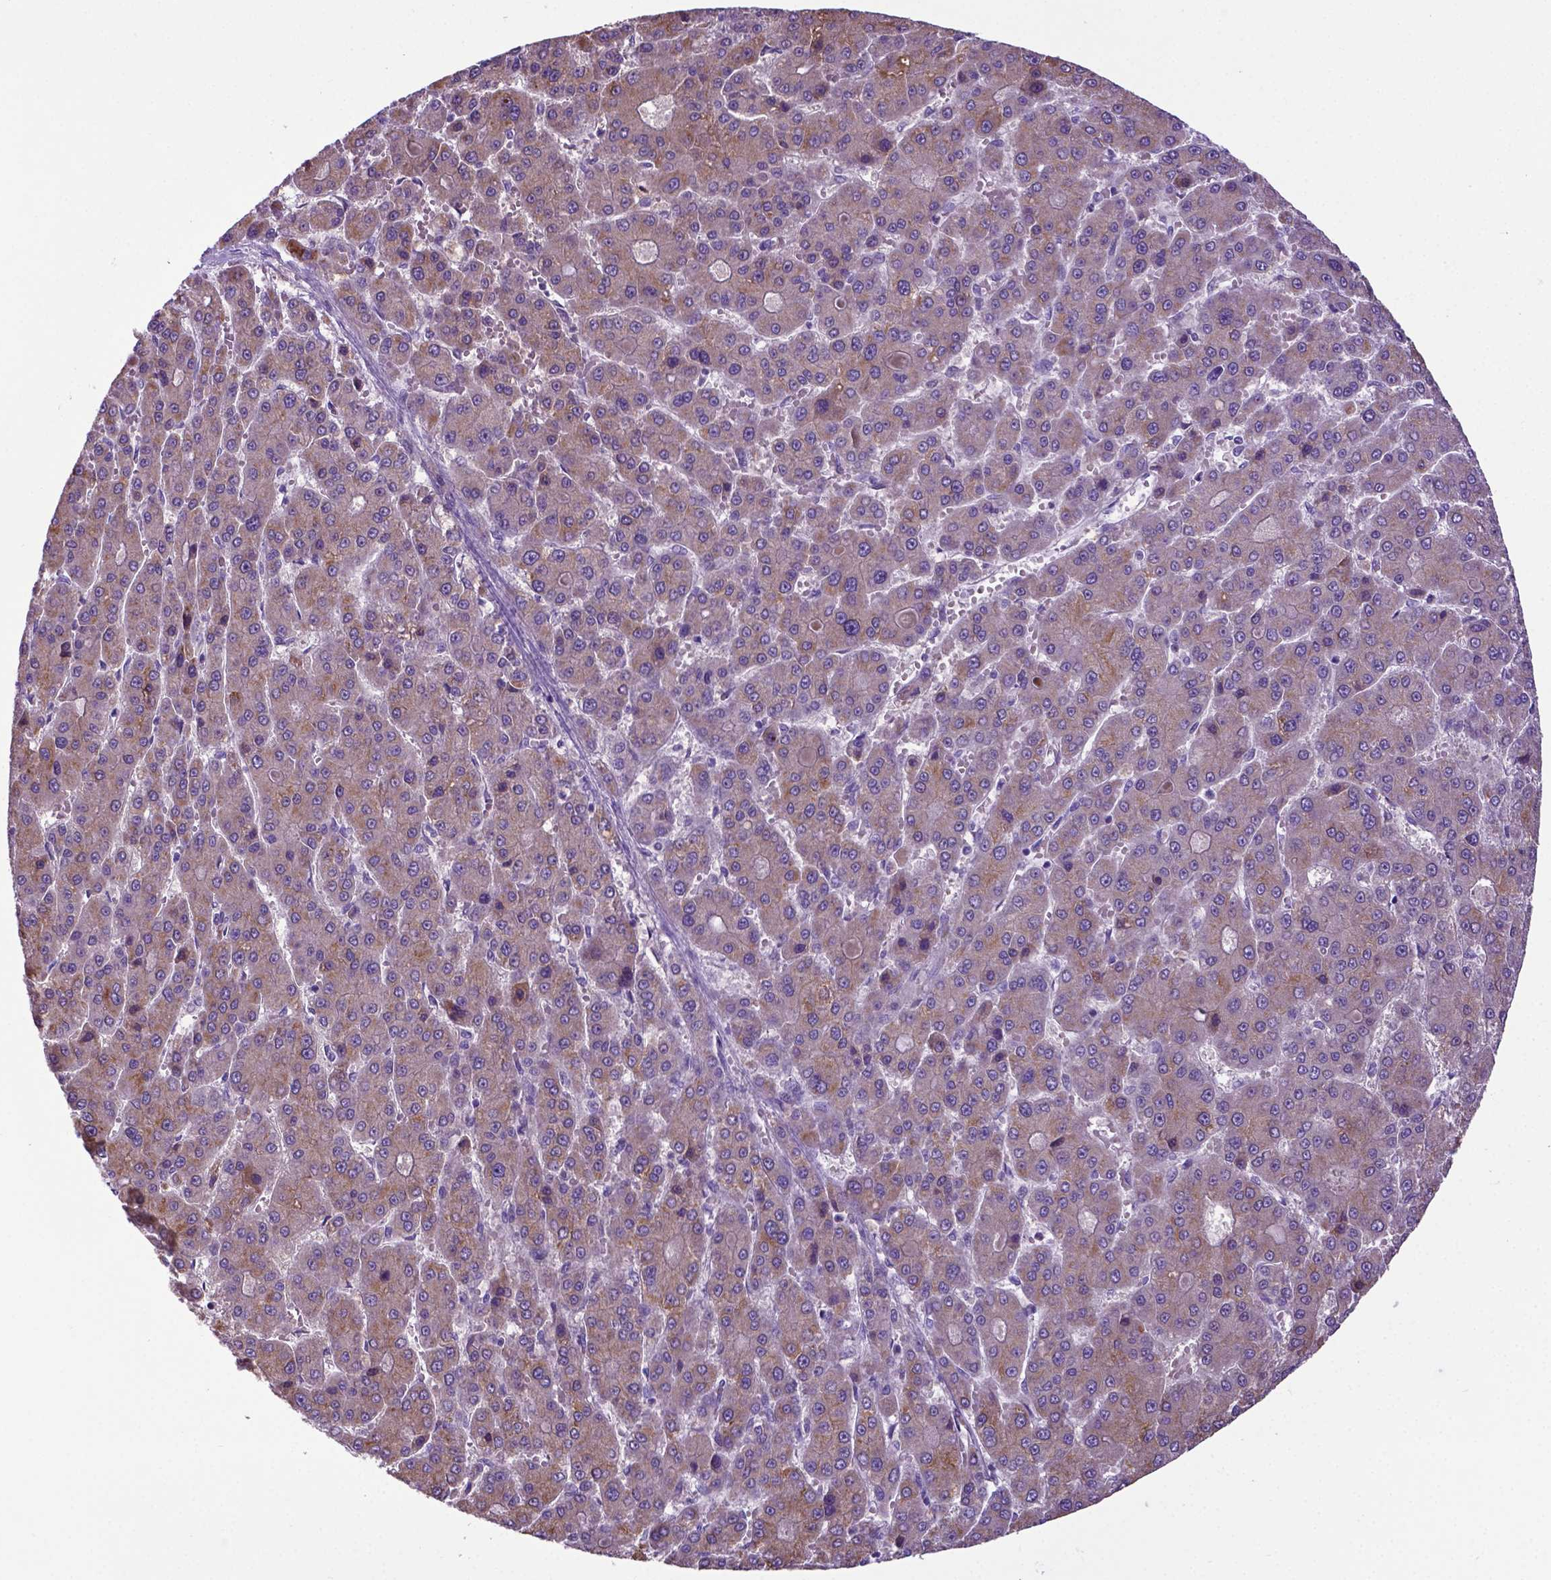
{"staining": {"intensity": "weak", "quantity": ">75%", "location": "cytoplasmic/membranous"}, "tissue": "liver cancer", "cell_type": "Tumor cells", "image_type": "cancer", "snomed": [{"axis": "morphology", "description": "Carcinoma, Hepatocellular, NOS"}, {"axis": "topography", "description": "Liver"}], "caption": "Brown immunohistochemical staining in human liver cancer displays weak cytoplasmic/membranous positivity in about >75% of tumor cells.", "gene": "ADRA2B", "patient": {"sex": "male", "age": 70}}